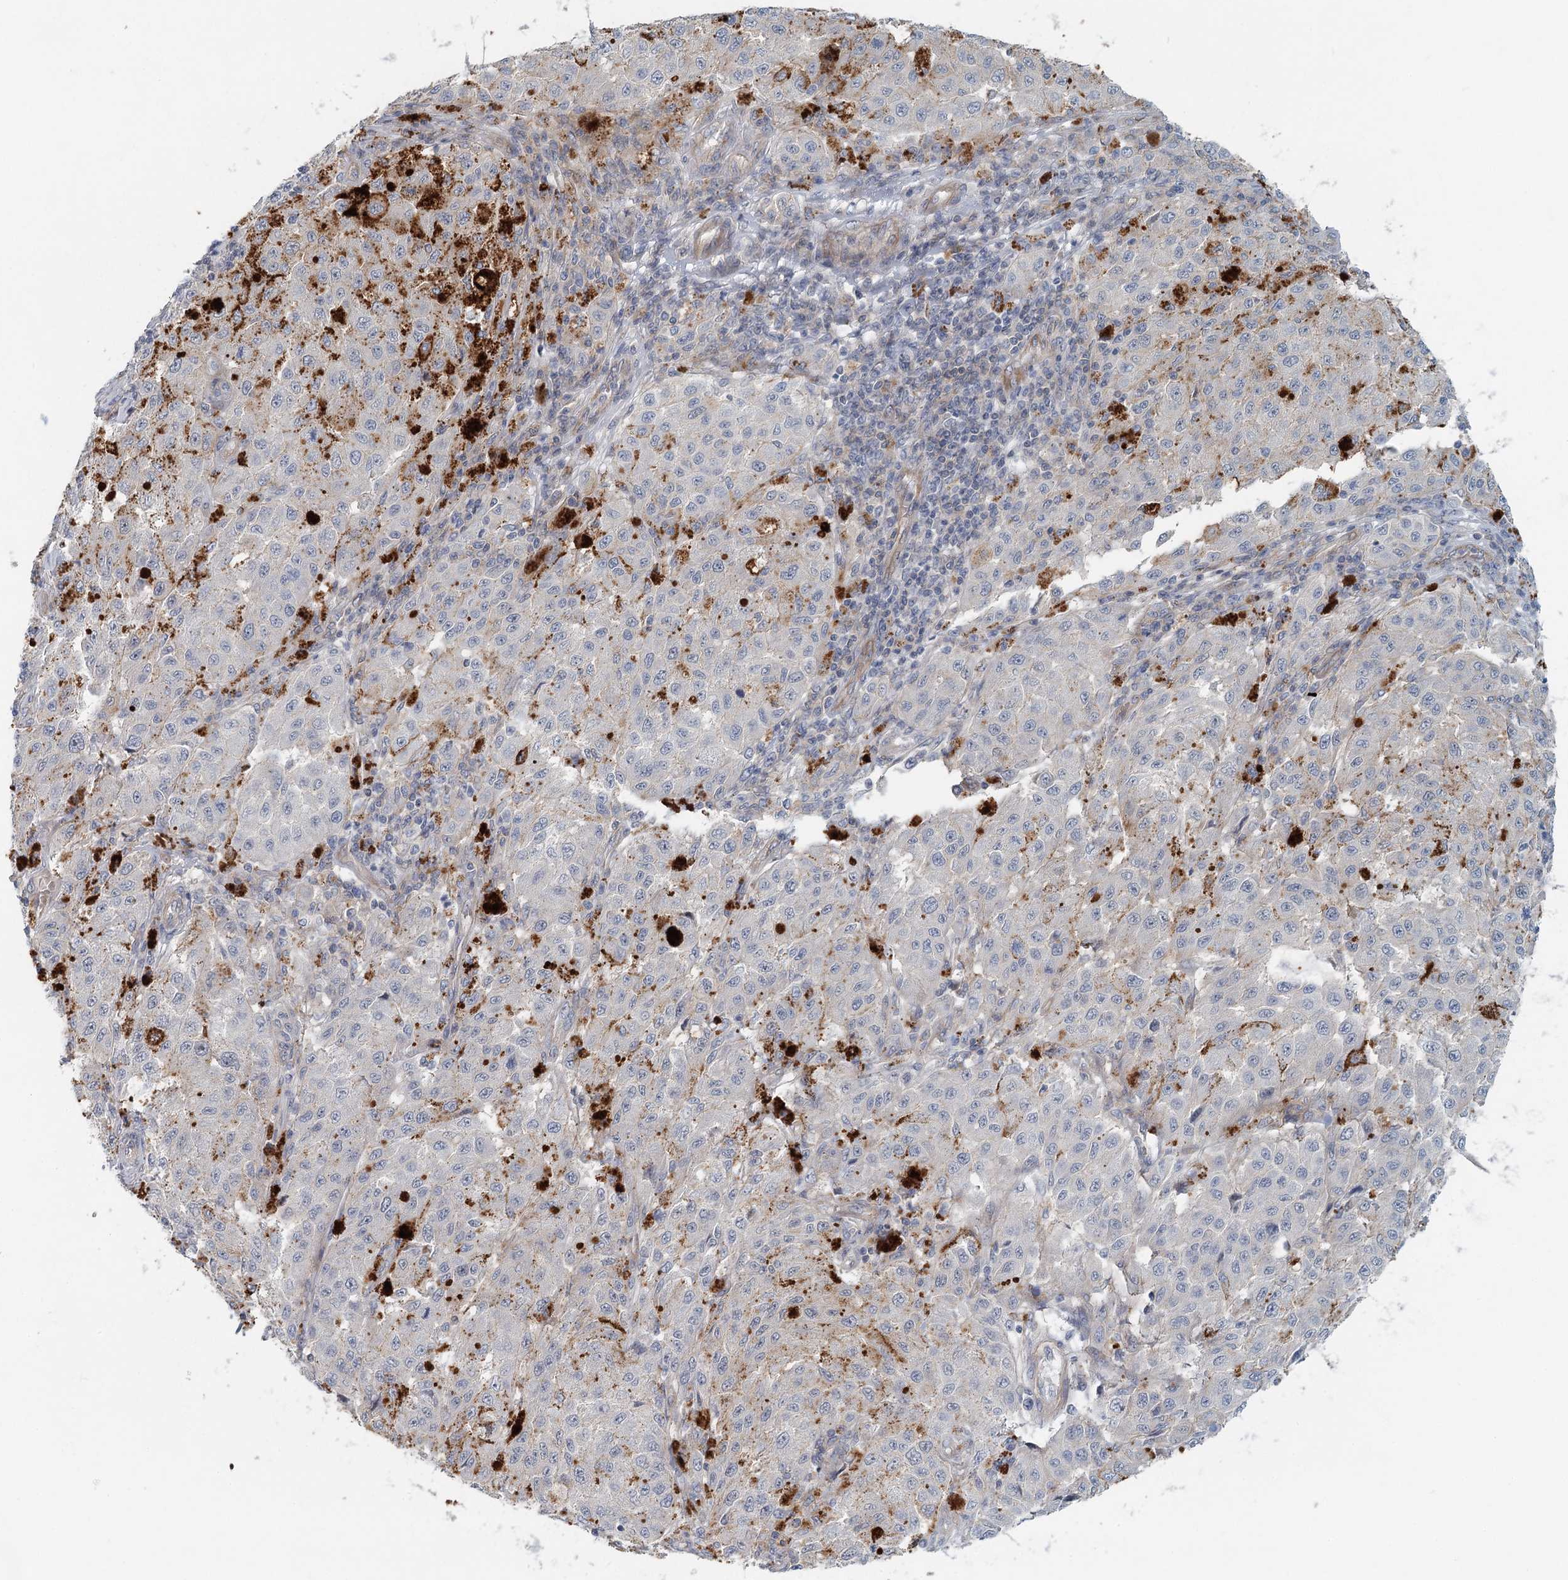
{"staining": {"intensity": "negative", "quantity": "none", "location": "none"}, "tissue": "melanoma", "cell_type": "Tumor cells", "image_type": "cancer", "snomed": [{"axis": "morphology", "description": "Malignant melanoma, NOS"}, {"axis": "topography", "description": "Skin"}], "caption": "Tumor cells are negative for protein expression in human malignant melanoma.", "gene": "DNMBP", "patient": {"sex": "female", "age": 64}}